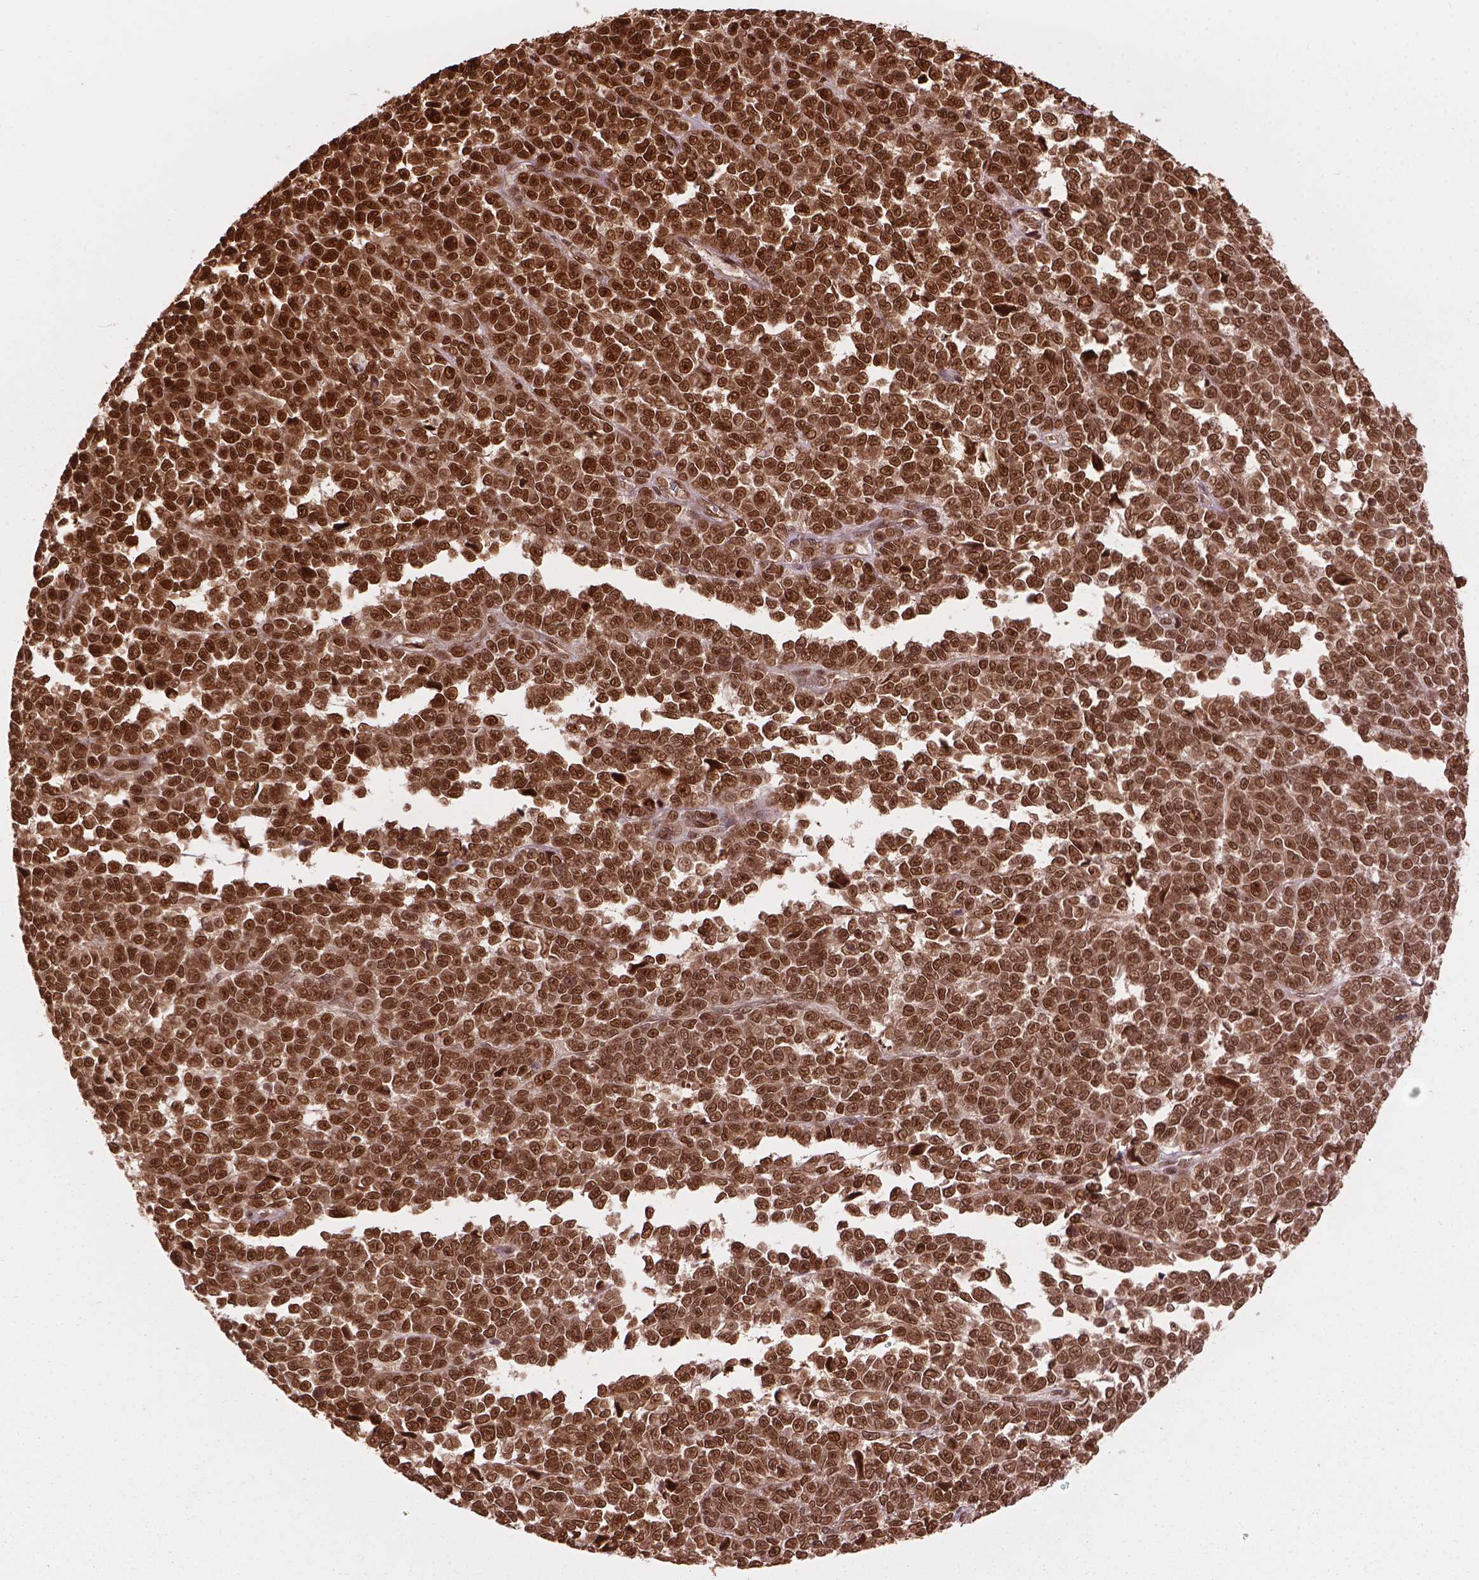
{"staining": {"intensity": "moderate", "quantity": ">75%", "location": "cytoplasmic/membranous,nuclear"}, "tissue": "melanoma", "cell_type": "Tumor cells", "image_type": "cancer", "snomed": [{"axis": "morphology", "description": "Malignant melanoma, NOS"}, {"axis": "topography", "description": "Skin"}], "caption": "A histopathology image of melanoma stained for a protein shows moderate cytoplasmic/membranous and nuclear brown staining in tumor cells.", "gene": "ANP32B", "patient": {"sex": "female", "age": 95}}